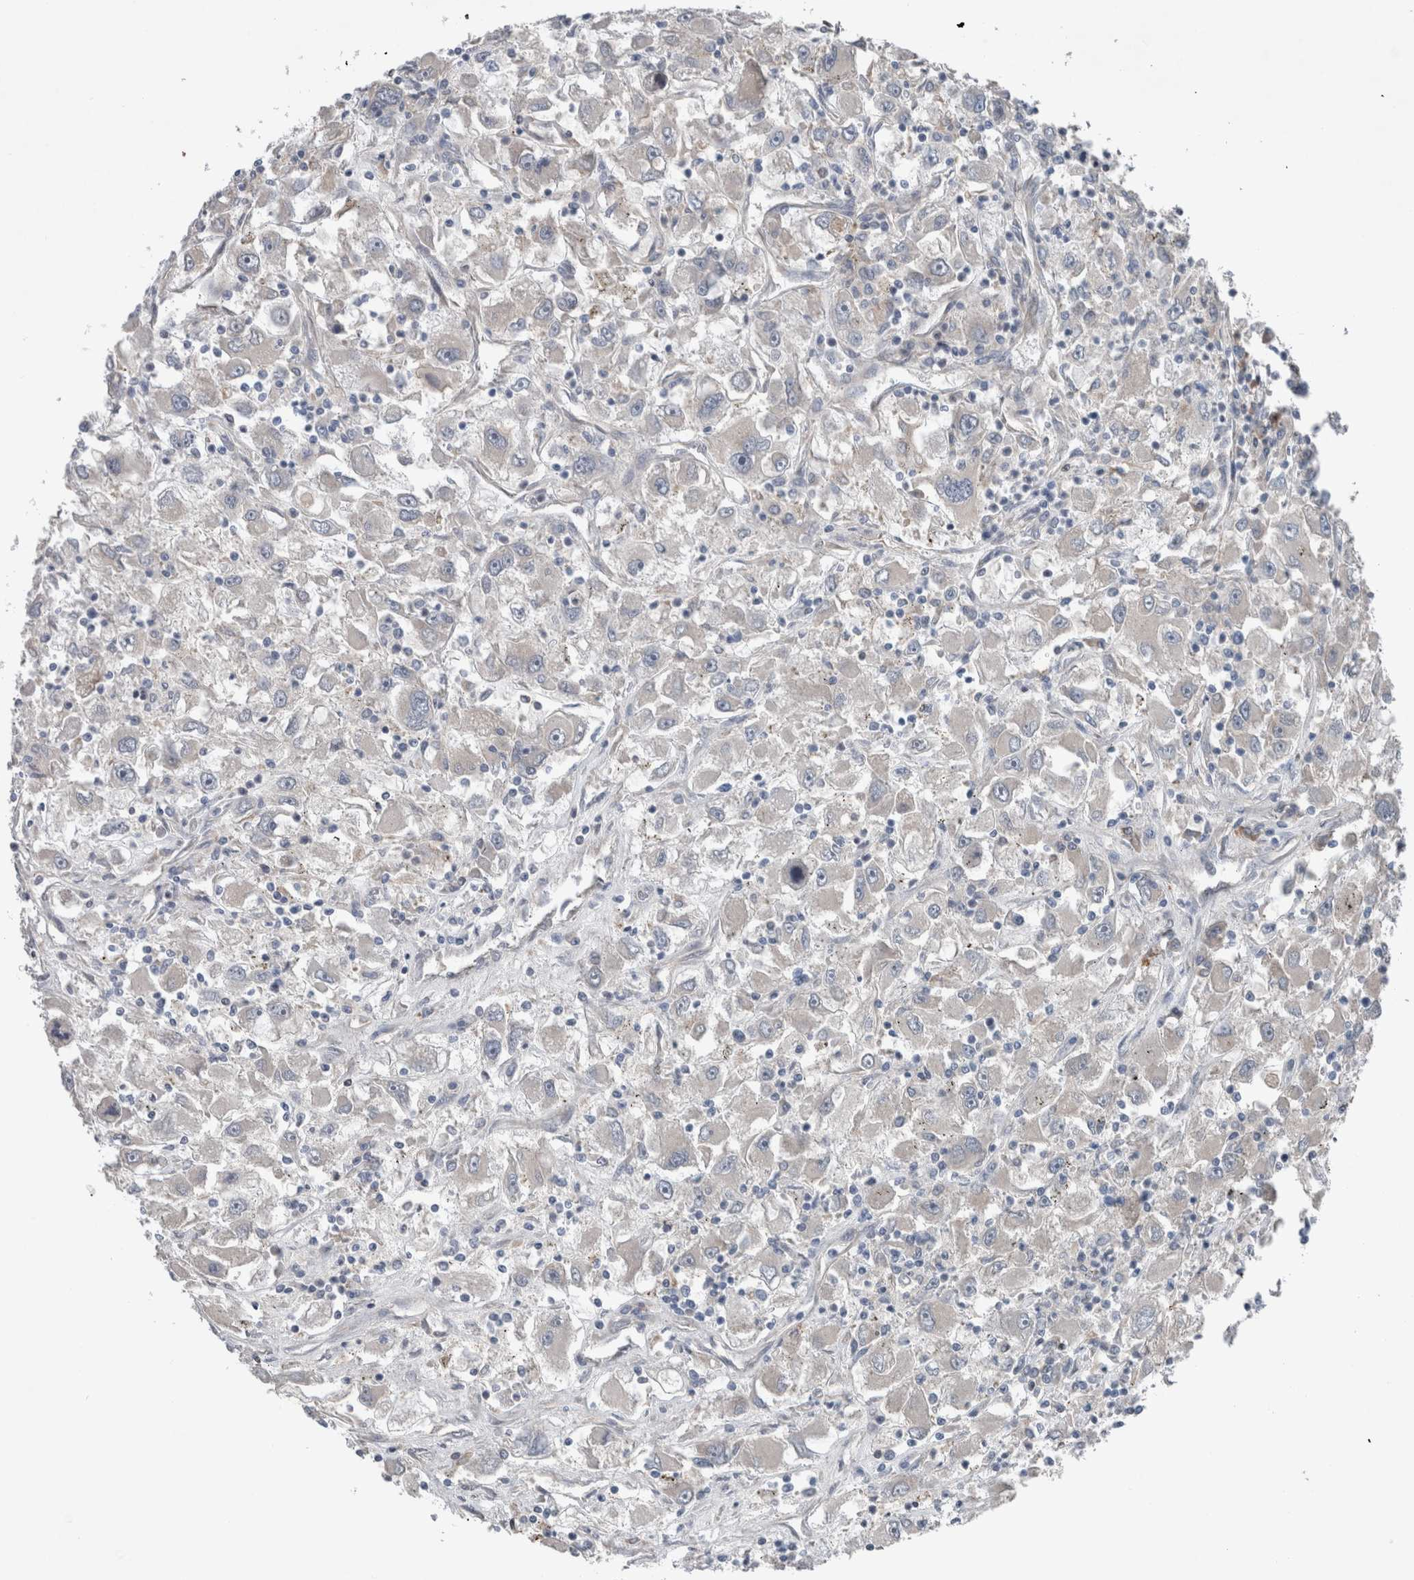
{"staining": {"intensity": "weak", "quantity": "<25%", "location": "cytoplasmic/membranous"}, "tissue": "renal cancer", "cell_type": "Tumor cells", "image_type": "cancer", "snomed": [{"axis": "morphology", "description": "Adenocarcinoma, NOS"}, {"axis": "topography", "description": "Kidney"}], "caption": "Tumor cells show no significant positivity in renal cancer (adenocarcinoma). The staining was performed using DAB (3,3'-diaminobenzidine) to visualize the protein expression in brown, while the nuclei were stained in blue with hematoxylin (Magnification: 20x).", "gene": "CRNN", "patient": {"sex": "female", "age": 52}}